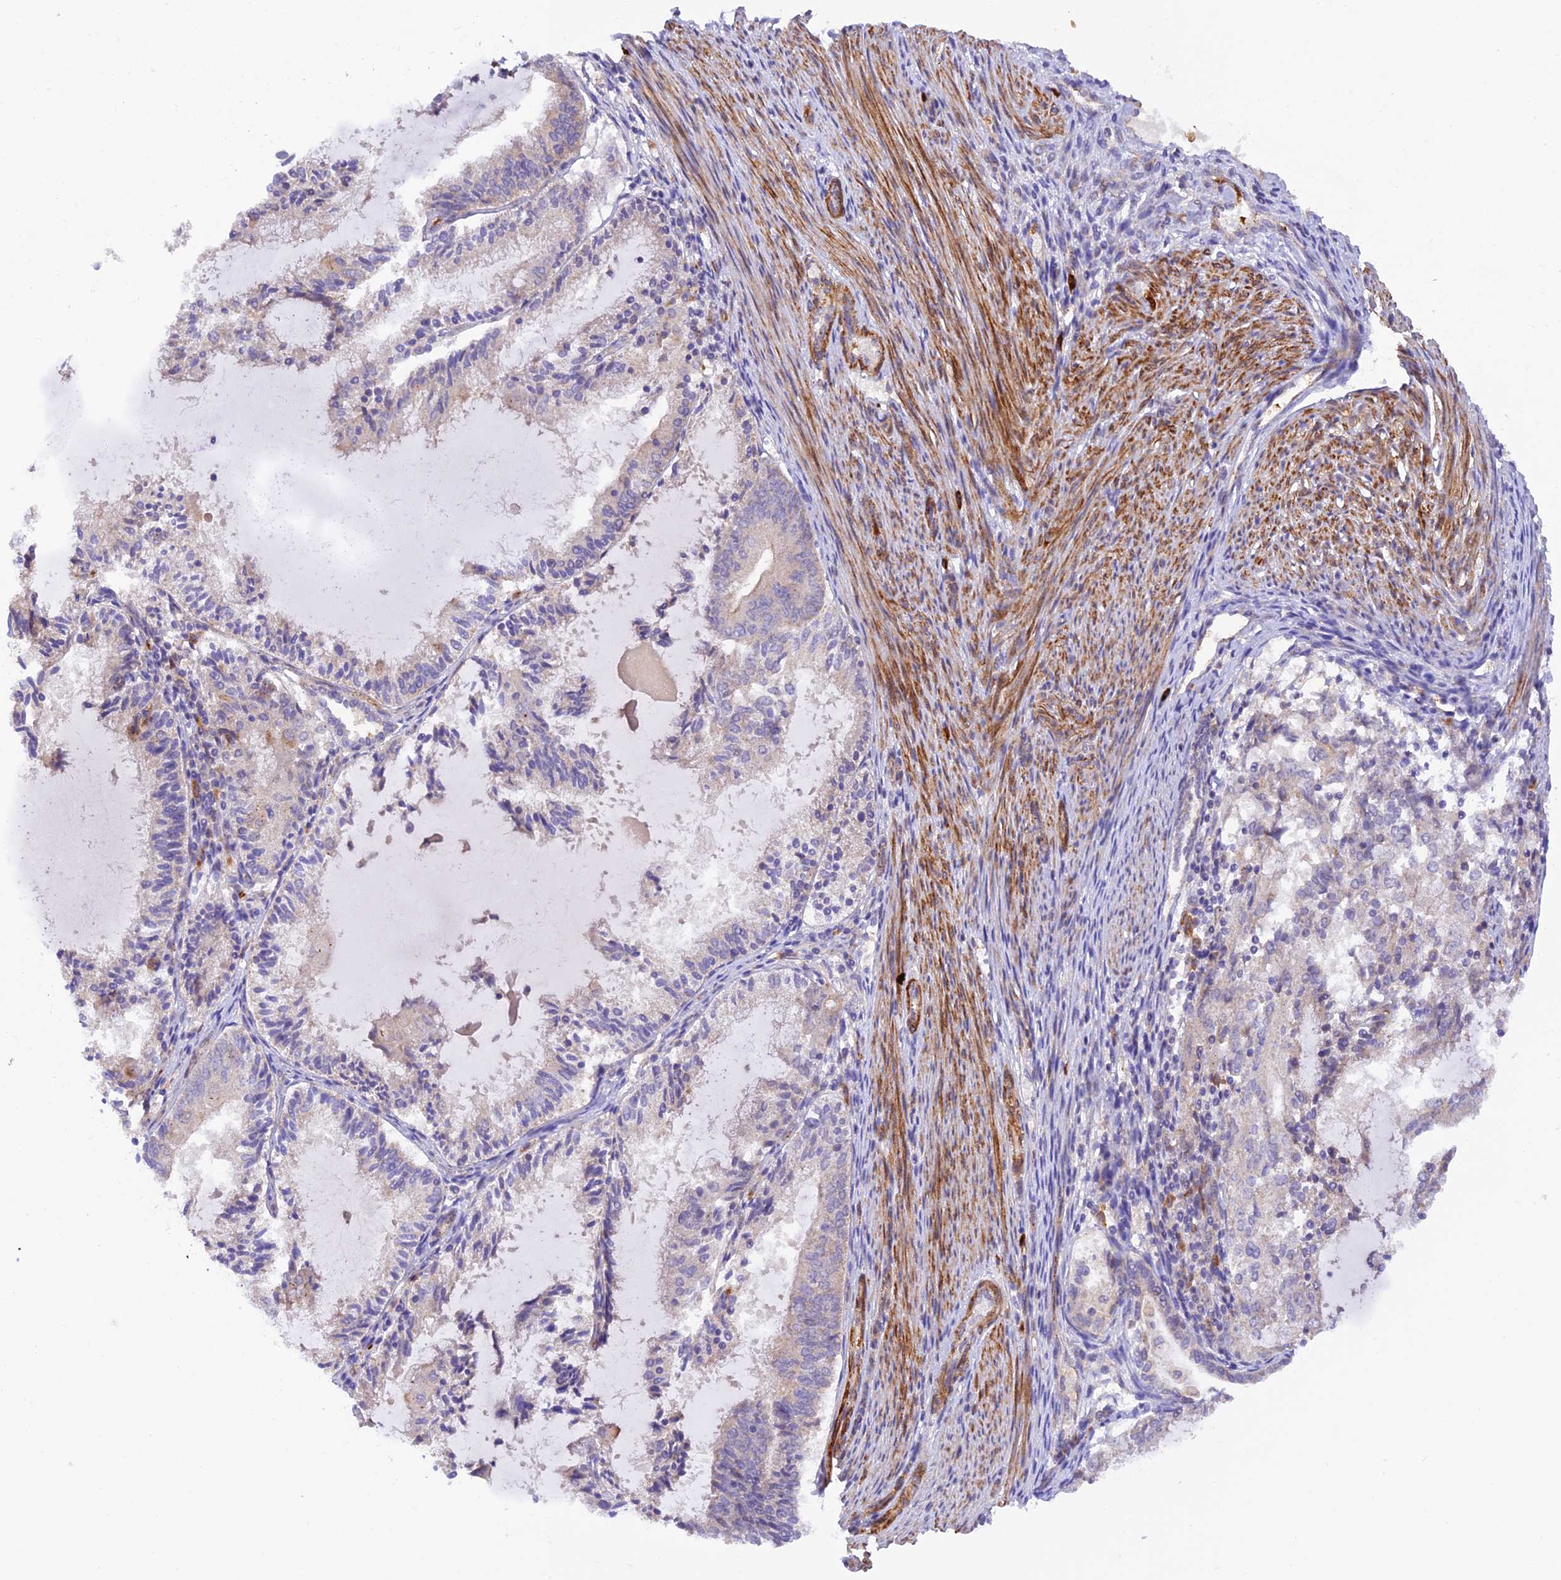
{"staining": {"intensity": "negative", "quantity": "none", "location": "none"}, "tissue": "endometrial cancer", "cell_type": "Tumor cells", "image_type": "cancer", "snomed": [{"axis": "morphology", "description": "Adenocarcinoma, NOS"}, {"axis": "topography", "description": "Endometrium"}], "caption": "Immunohistochemical staining of human endometrial cancer (adenocarcinoma) reveals no significant staining in tumor cells.", "gene": "WDFY4", "patient": {"sex": "female", "age": 81}}